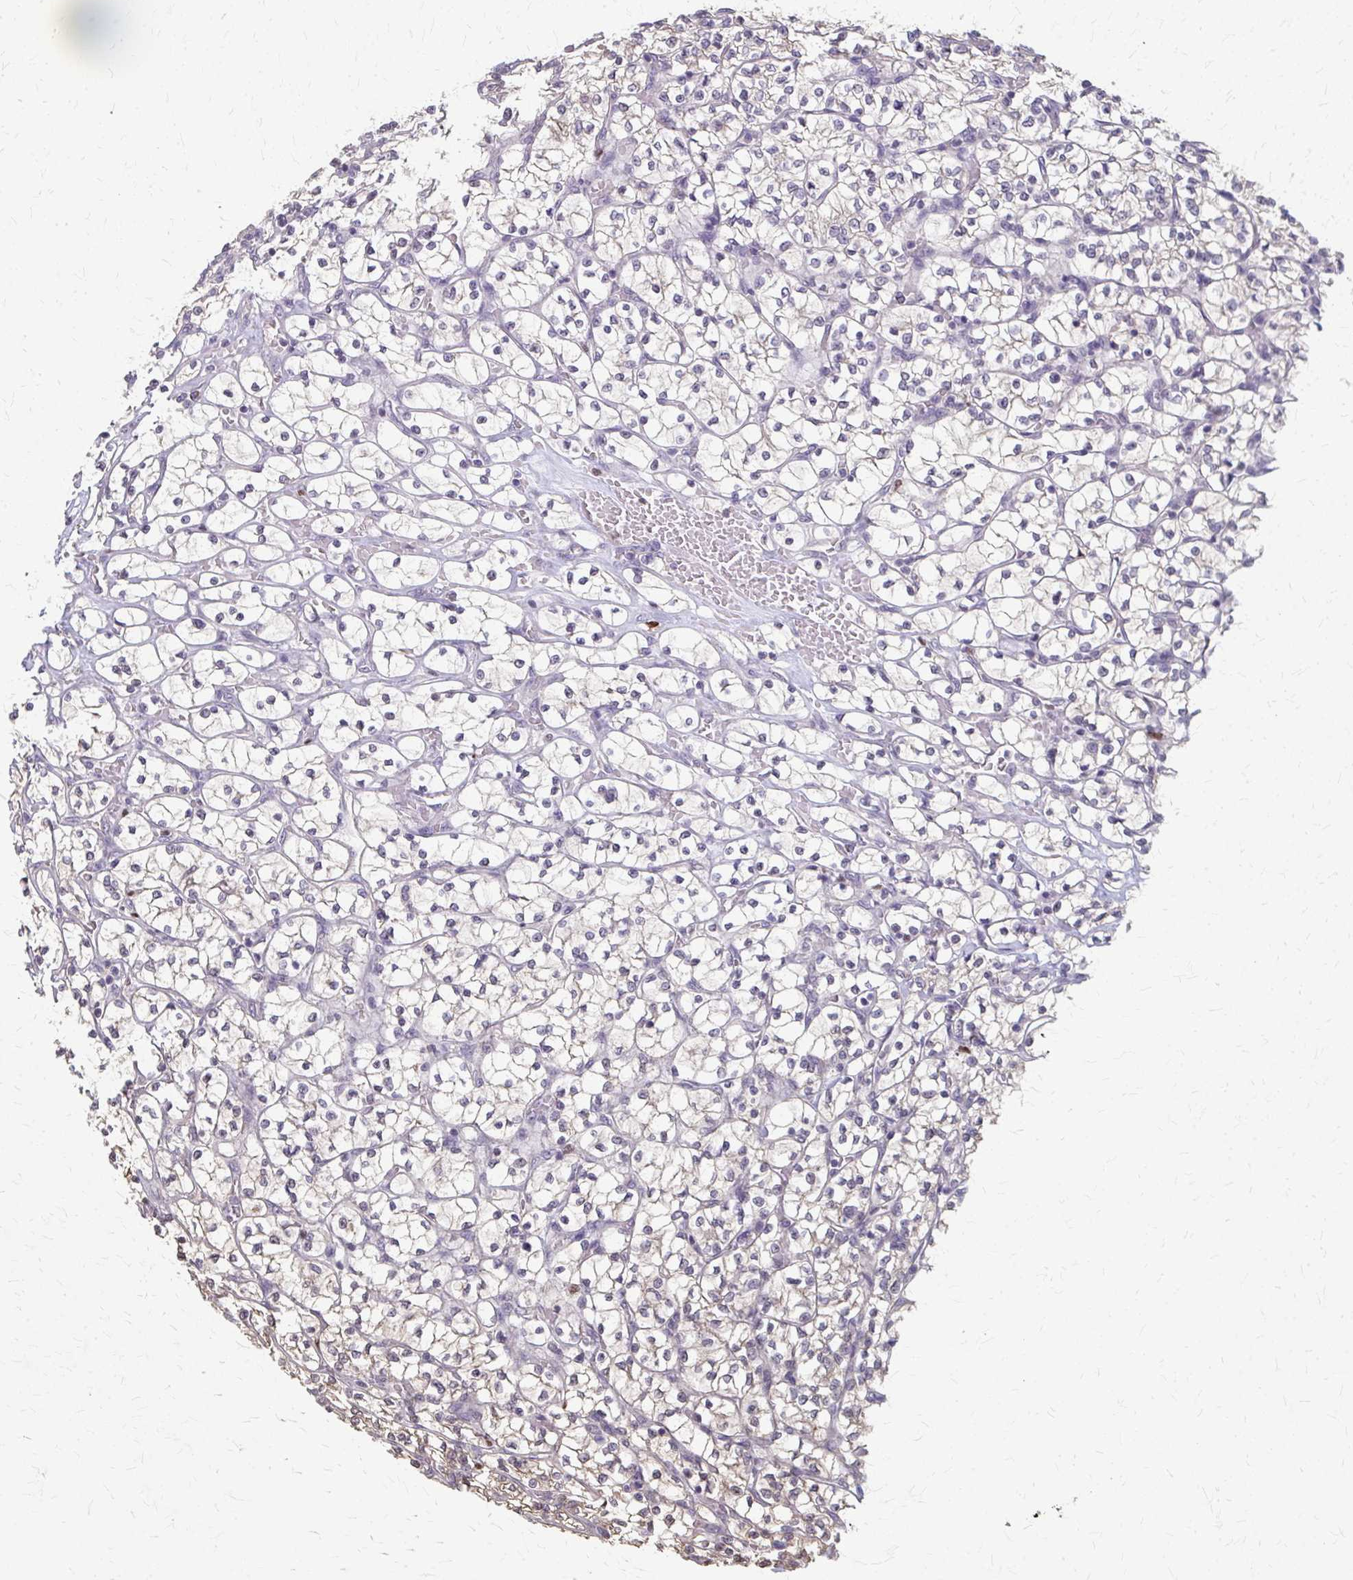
{"staining": {"intensity": "negative", "quantity": "none", "location": "none"}, "tissue": "renal cancer", "cell_type": "Tumor cells", "image_type": "cancer", "snomed": [{"axis": "morphology", "description": "Adenocarcinoma, NOS"}, {"axis": "topography", "description": "Kidney"}], "caption": "High power microscopy image of an immunohistochemistry photomicrograph of adenocarcinoma (renal), revealing no significant positivity in tumor cells. (Brightfield microscopy of DAB (3,3'-diaminobenzidine) IHC at high magnification).", "gene": "RABGAP1L", "patient": {"sex": "female", "age": 64}}